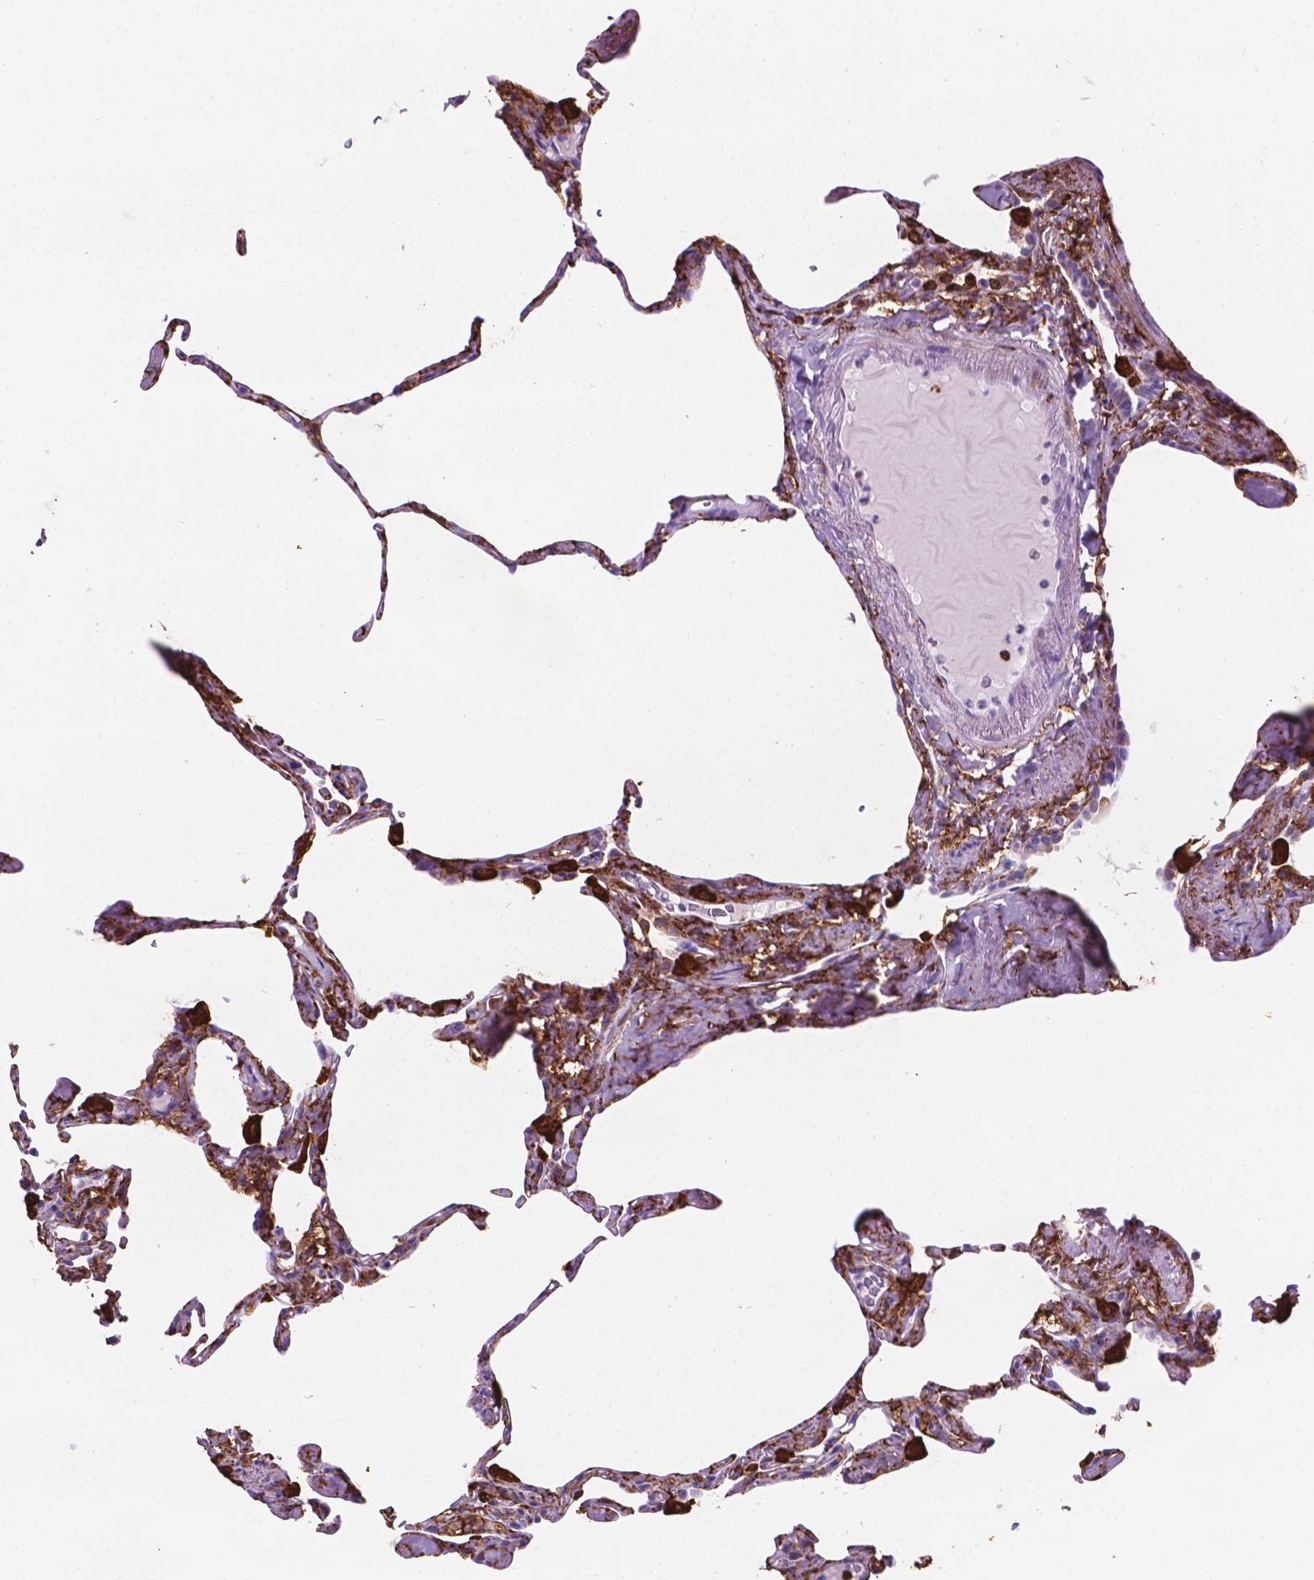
{"staining": {"intensity": "strong", "quantity": ">75%", "location": "cytoplasmic/membranous"}, "tissue": "lung", "cell_type": "Alveolar cells", "image_type": "normal", "snomed": [{"axis": "morphology", "description": "Normal tissue, NOS"}, {"axis": "topography", "description": "Lung"}], "caption": "A high amount of strong cytoplasmic/membranous expression is identified in approximately >75% of alveolar cells in normal lung. The protein is stained brown, and the nuclei are stained in blue (DAB (3,3'-diaminobenzidine) IHC with brightfield microscopy, high magnification).", "gene": "MACF1", "patient": {"sex": "male", "age": 65}}